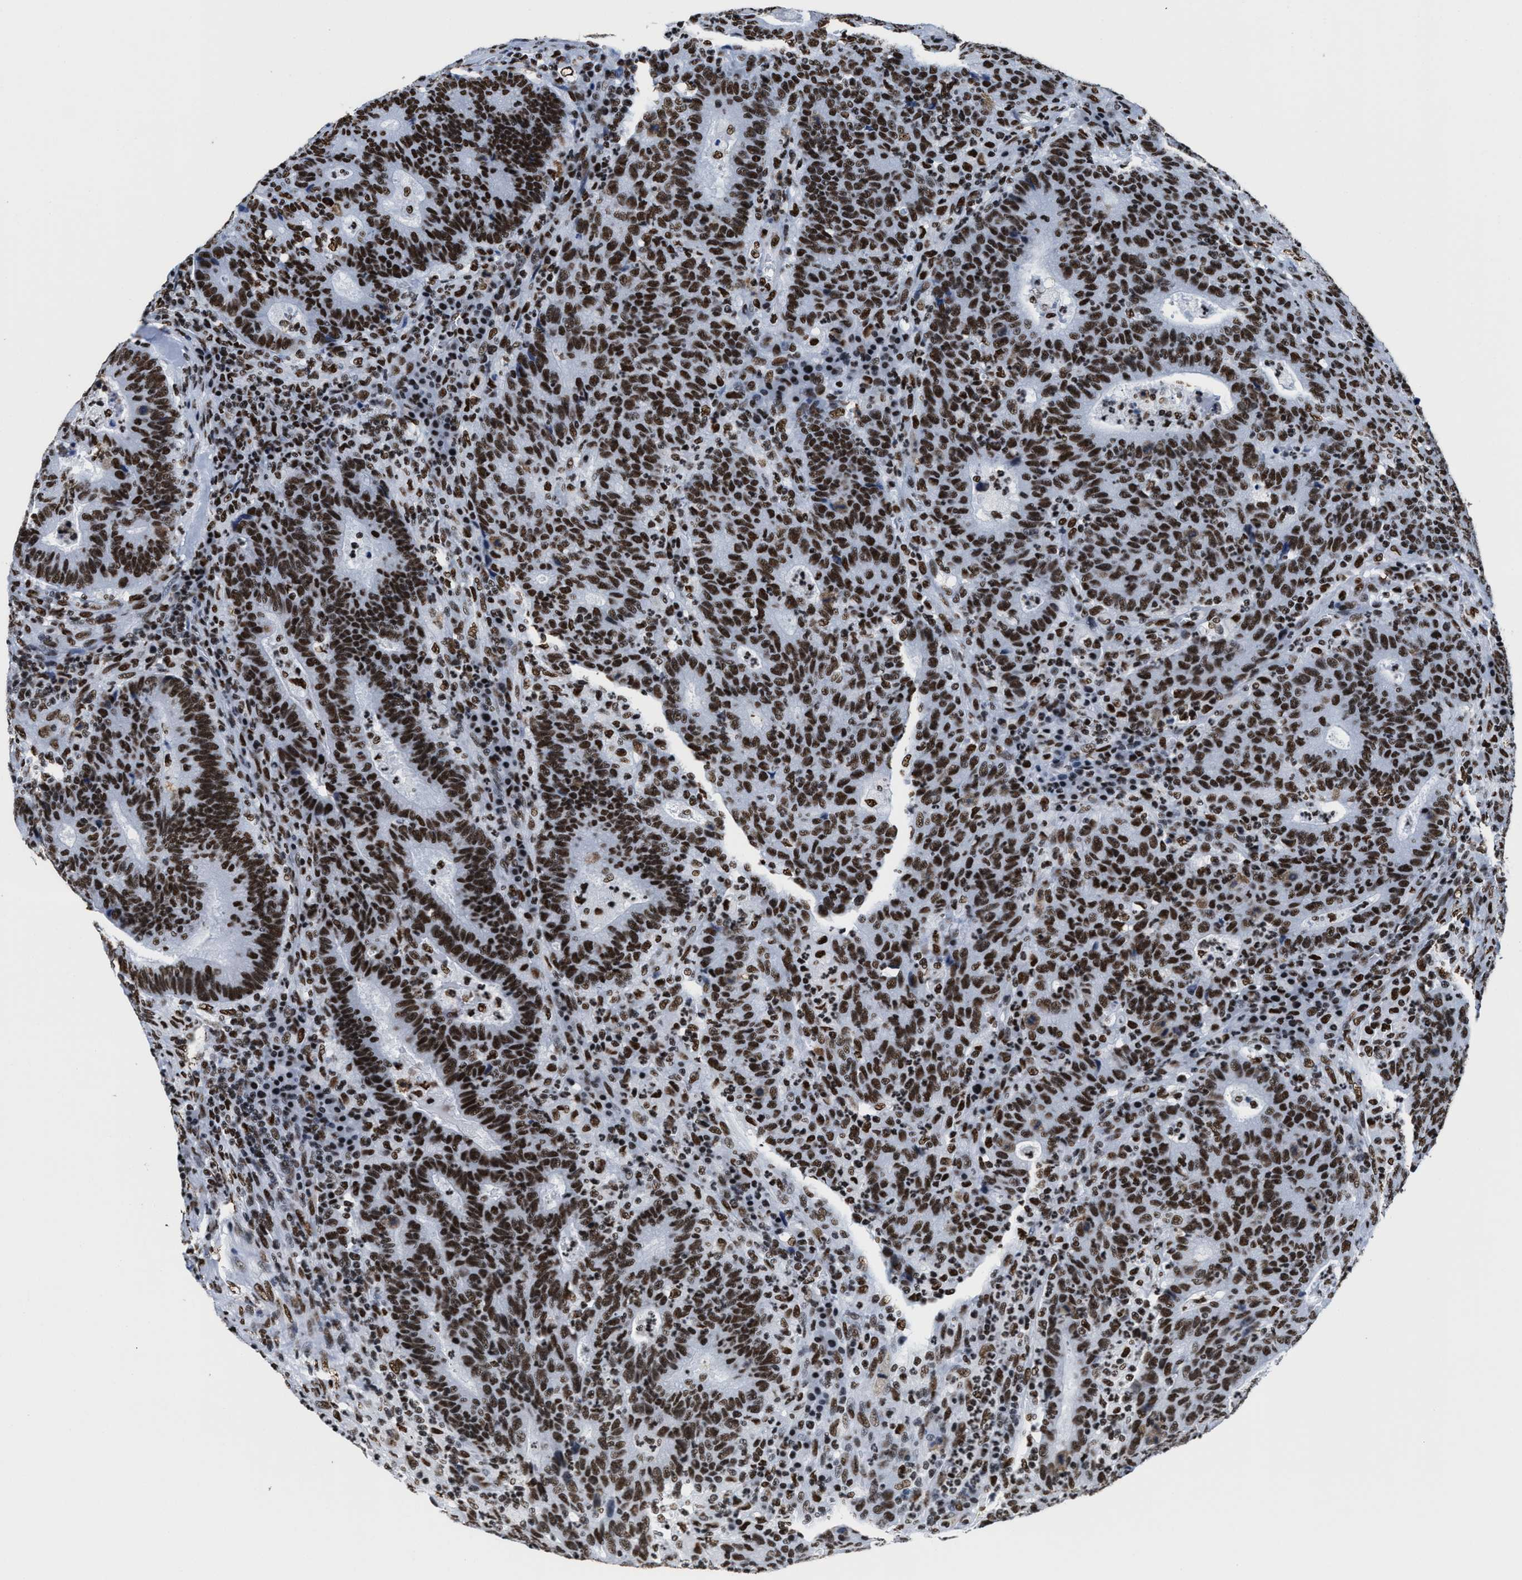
{"staining": {"intensity": "strong", "quantity": ">75%", "location": "nuclear"}, "tissue": "colorectal cancer", "cell_type": "Tumor cells", "image_type": "cancer", "snomed": [{"axis": "morphology", "description": "Adenocarcinoma, NOS"}, {"axis": "topography", "description": "Colon"}], "caption": "Tumor cells reveal strong nuclear staining in about >75% of cells in colorectal cancer. The protein of interest is stained brown, and the nuclei are stained in blue (DAB (3,3'-diaminobenzidine) IHC with brightfield microscopy, high magnification).", "gene": "SMARCC2", "patient": {"sex": "female", "age": 75}}